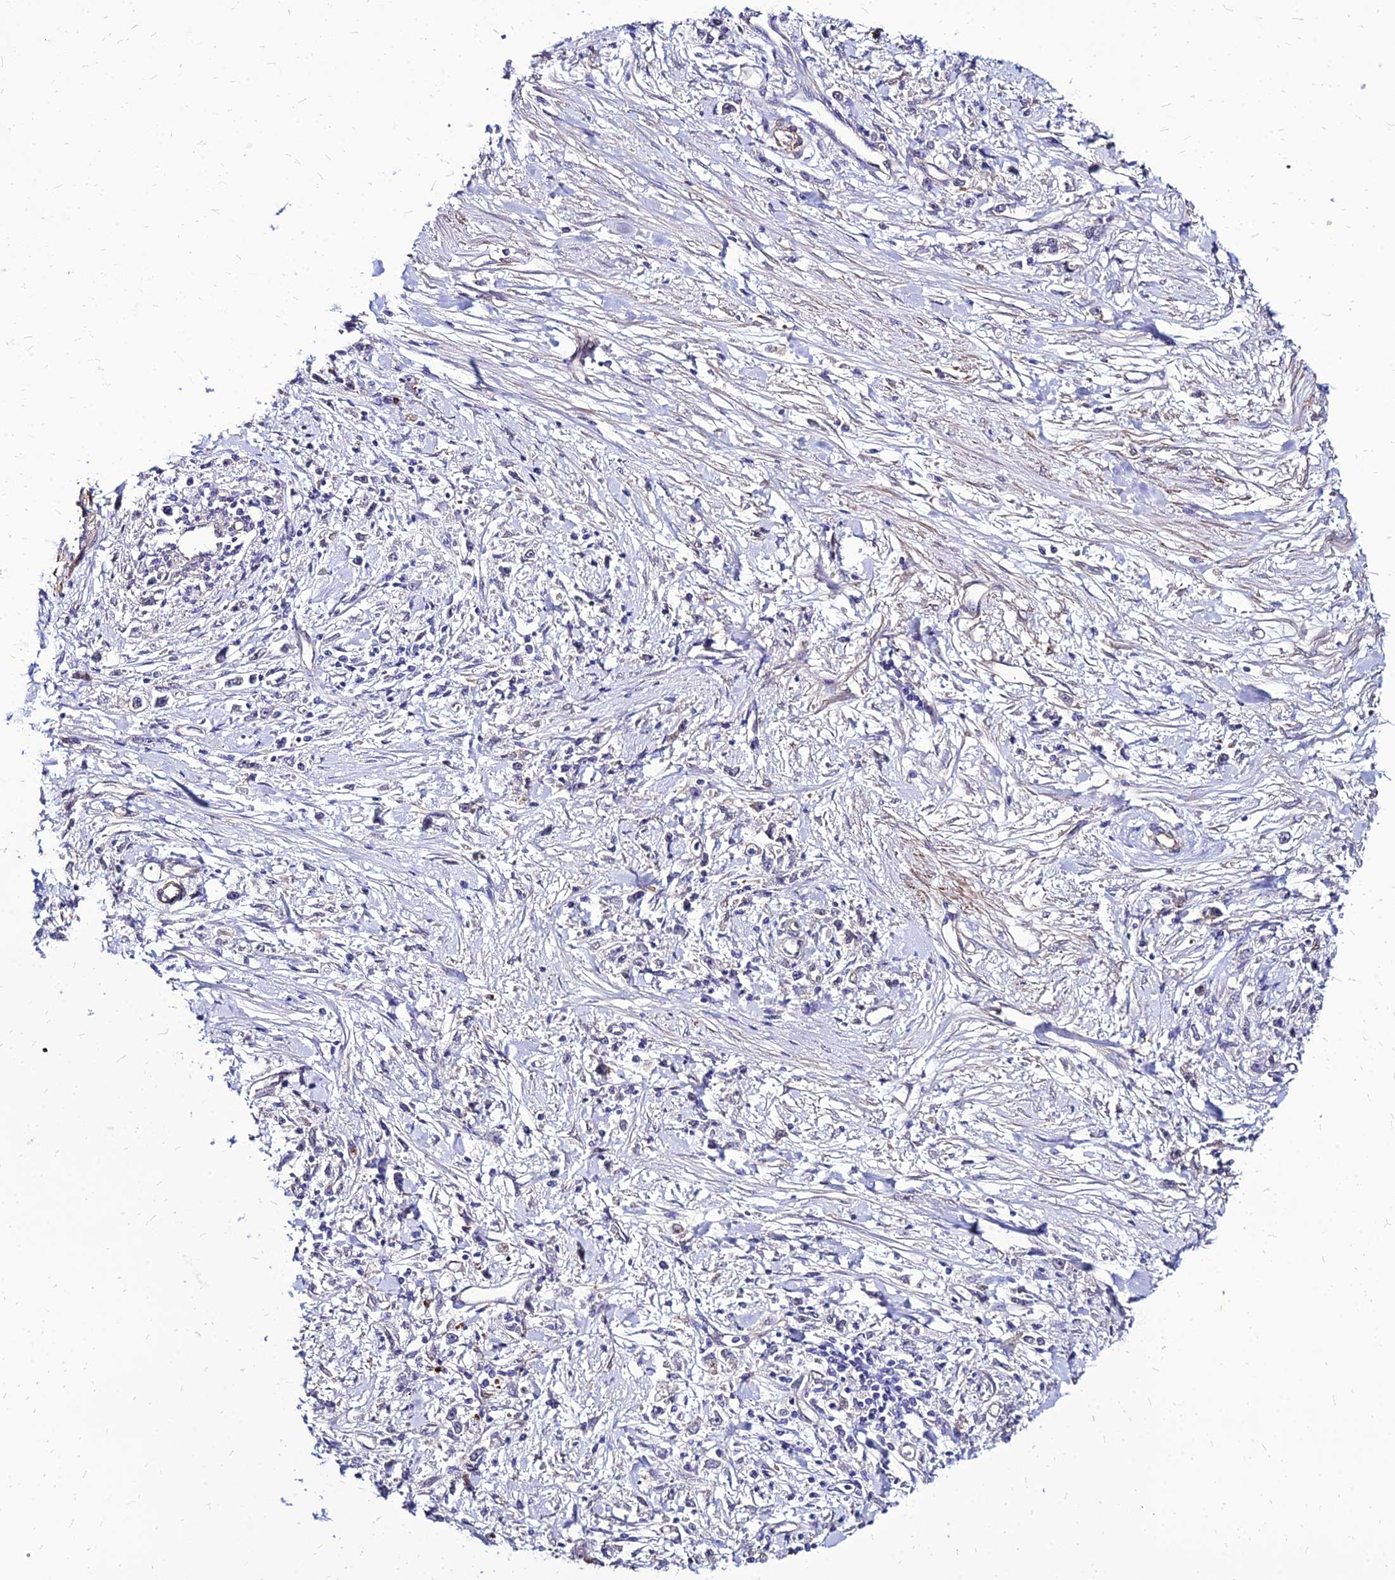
{"staining": {"intensity": "negative", "quantity": "none", "location": "none"}, "tissue": "stomach cancer", "cell_type": "Tumor cells", "image_type": "cancer", "snomed": [{"axis": "morphology", "description": "Adenocarcinoma, NOS"}, {"axis": "topography", "description": "Stomach"}], "caption": "Human adenocarcinoma (stomach) stained for a protein using immunohistochemistry (IHC) reveals no staining in tumor cells.", "gene": "YEATS2", "patient": {"sex": "female", "age": 59}}